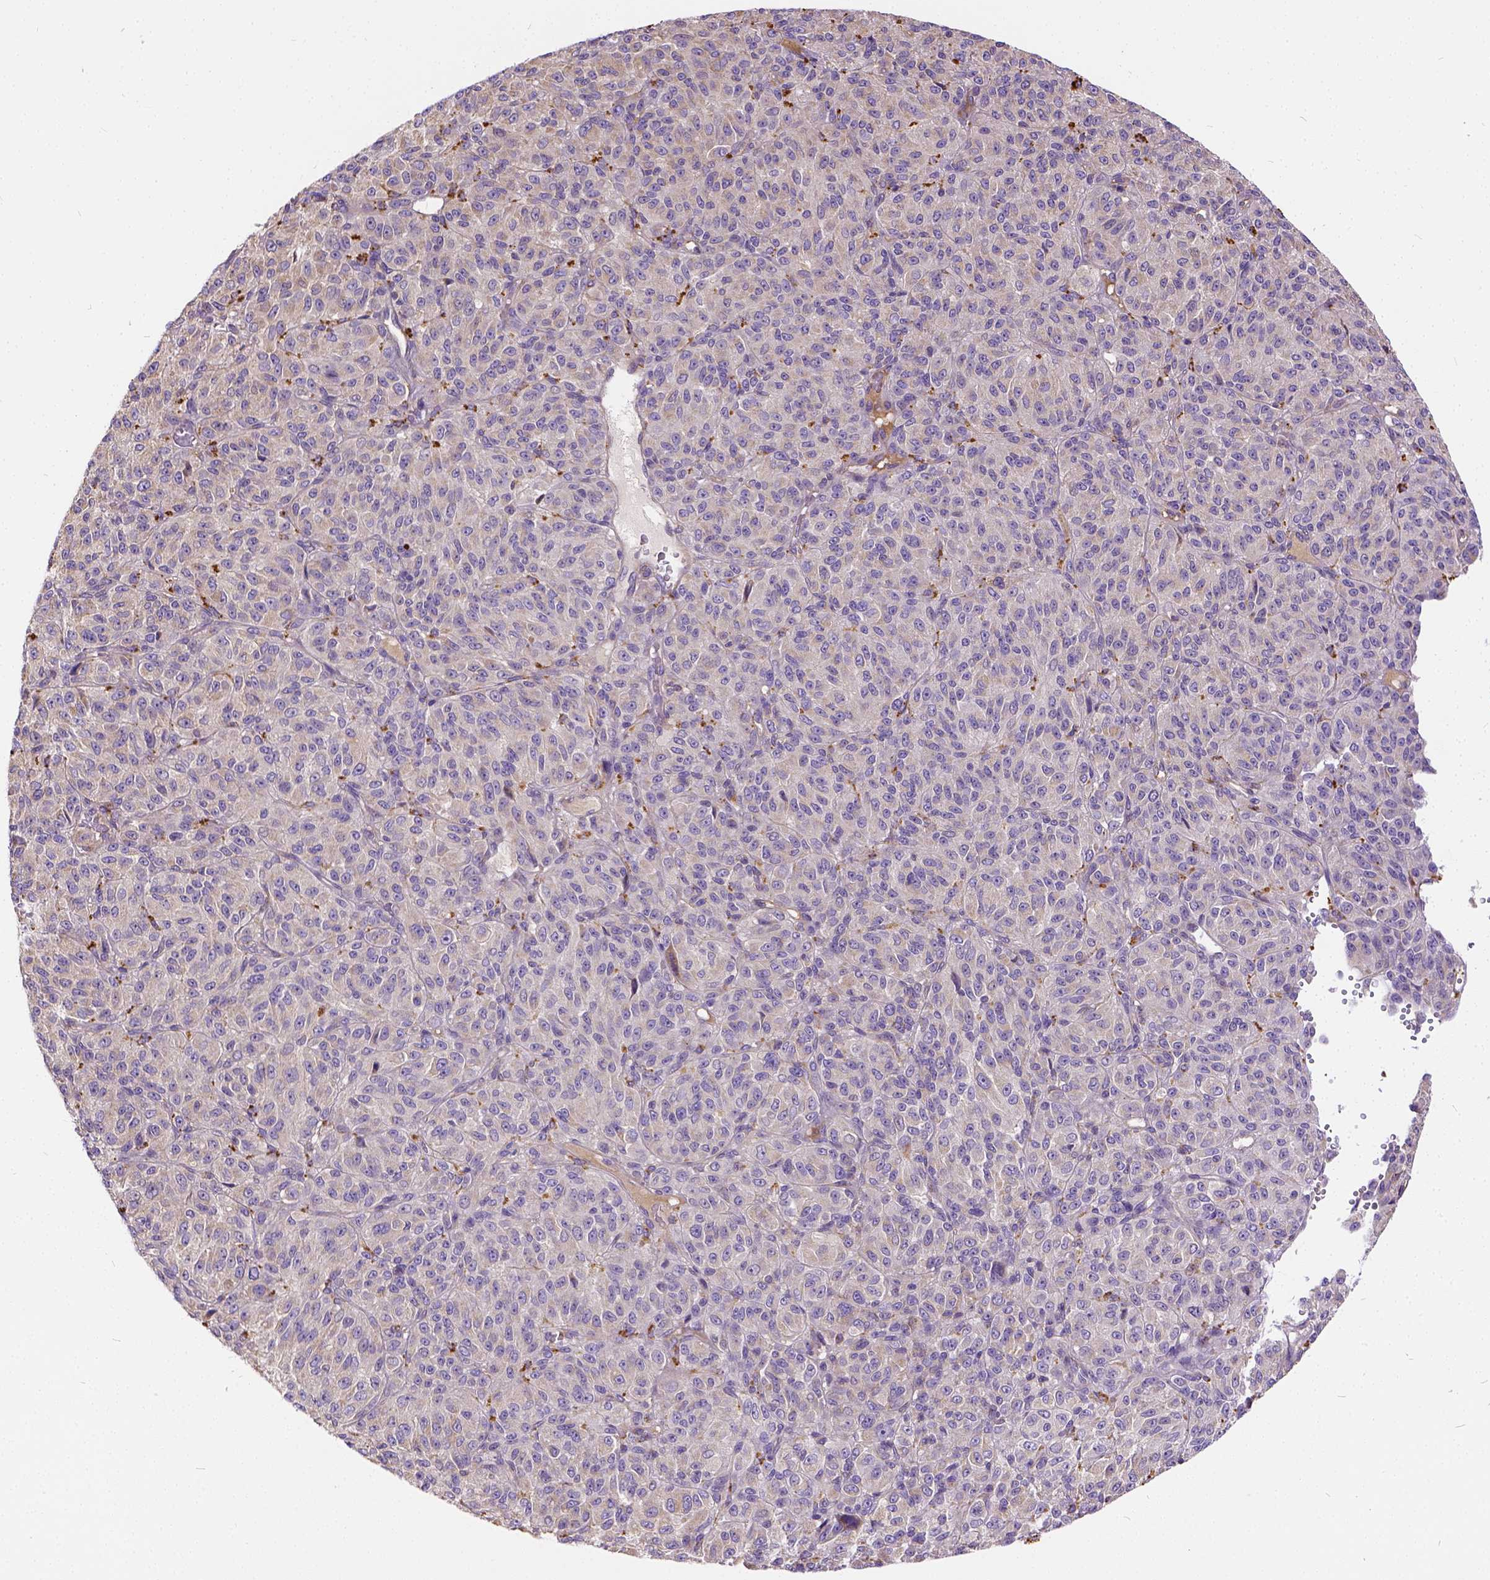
{"staining": {"intensity": "negative", "quantity": "none", "location": "none"}, "tissue": "melanoma", "cell_type": "Tumor cells", "image_type": "cancer", "snomed": [{"axis": "morphology", "description": "Malignant melanoma, Metastatic site"}, {"axis": "topography", "description": "Brain"}], "caption": "DAB (3,3'-diaminobenzidine) immunohistochemical staining of human malignant melanoma (metastatic site) displays no significant expression in tumor cells.", "gene": "CADM4", "patient": {"sex": "female", "age": 56}}